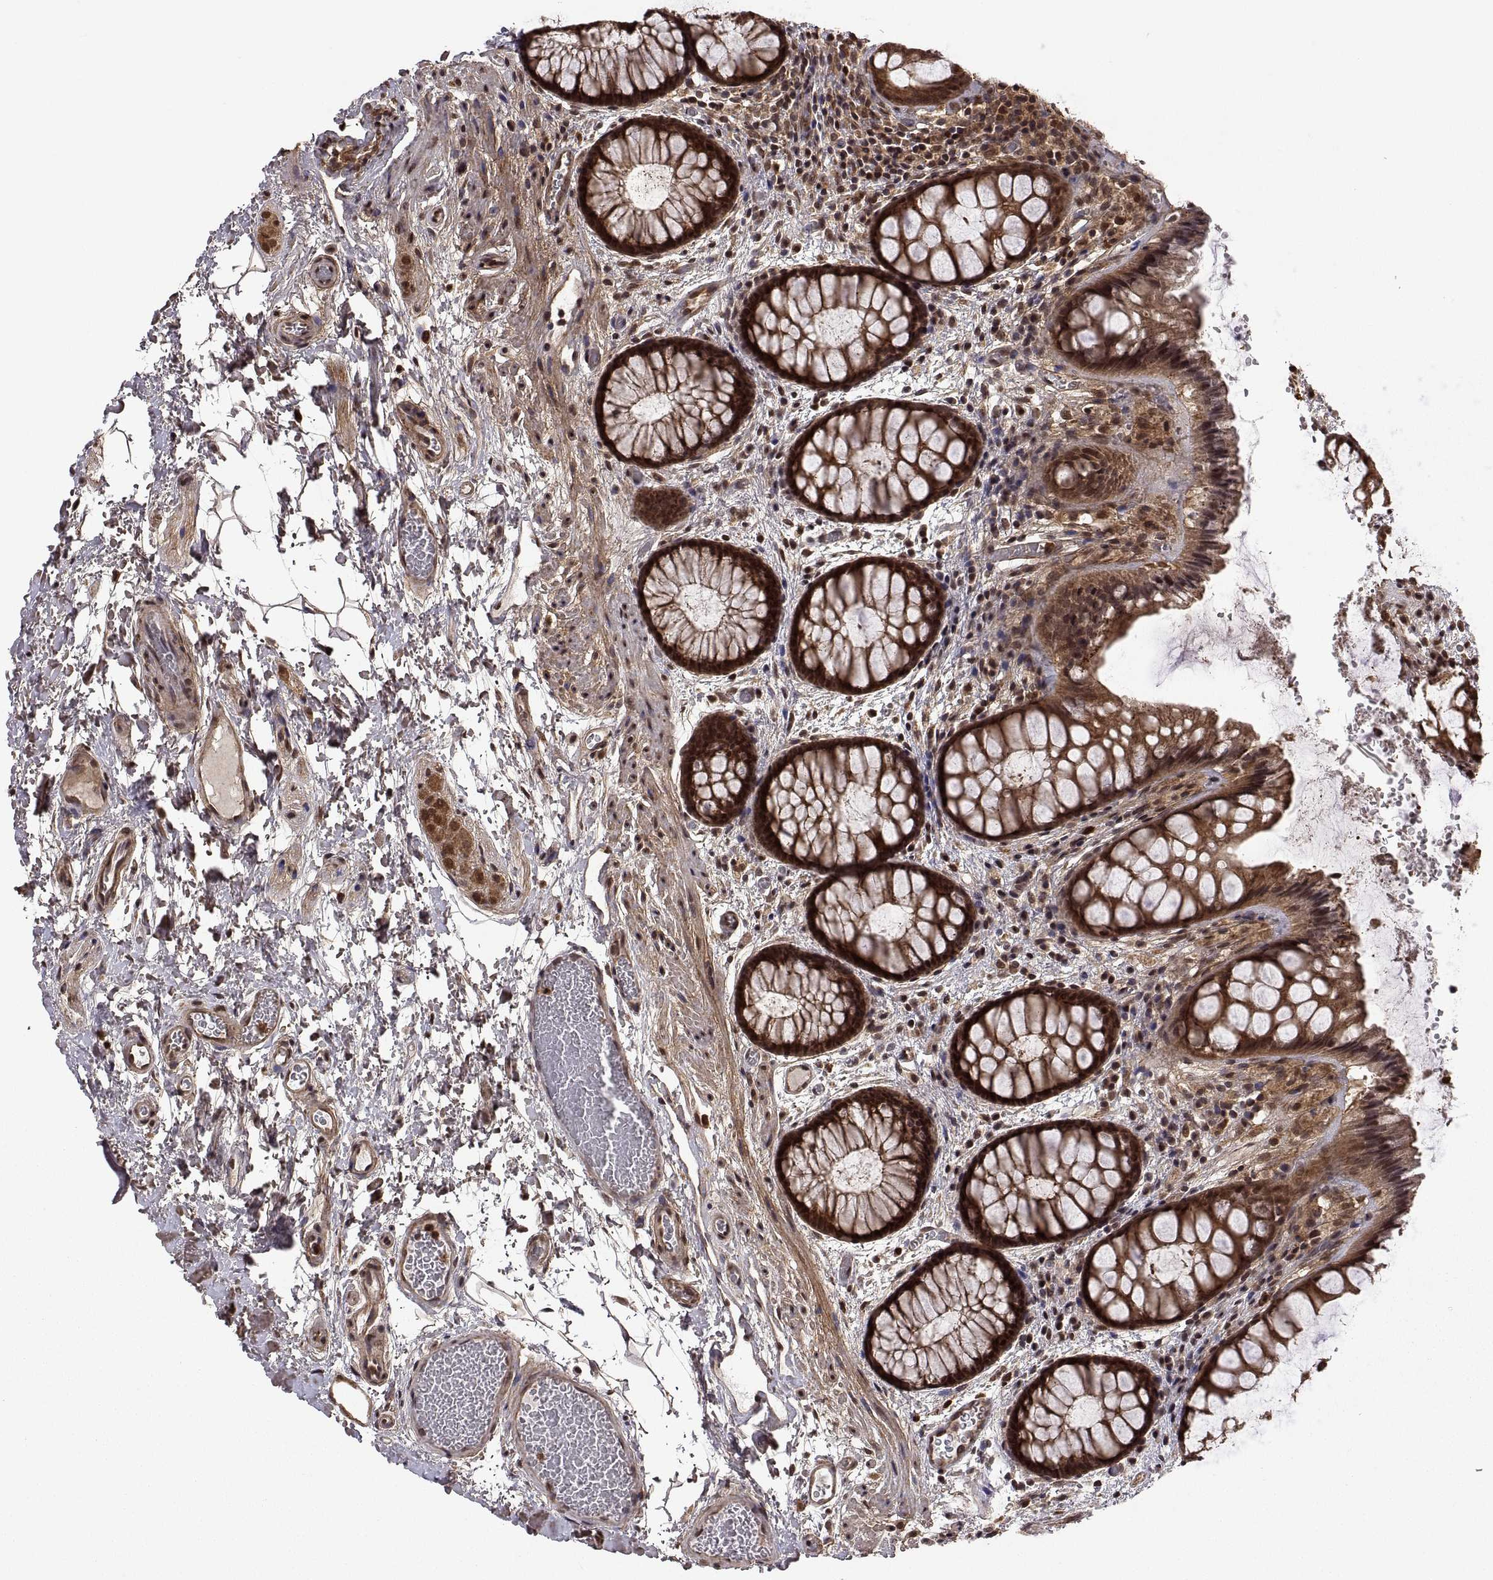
{"staining": {"intensity": "strong", "quantity": ">75%", "location": "cytoplasmic/membranous"}, "tissue": "rectum", "cell_type": "Glandular cells", "image_type": "normal", "snomed": [{"axis": "morphology", "description": "Normal tissue, NOS"}, {"axis": "topography", "description": "Rectum"}], "caption": "Rectum stained with immunohistochemistry demonstrates strong cytoplasmic/membranous positivity in approximately >75% of glandular cells. The protein of interest is shown in brown color, while the nuclei are stained blue.", "gene": "ZNRF2", "patient": {"sex": "female", "age": 62}}